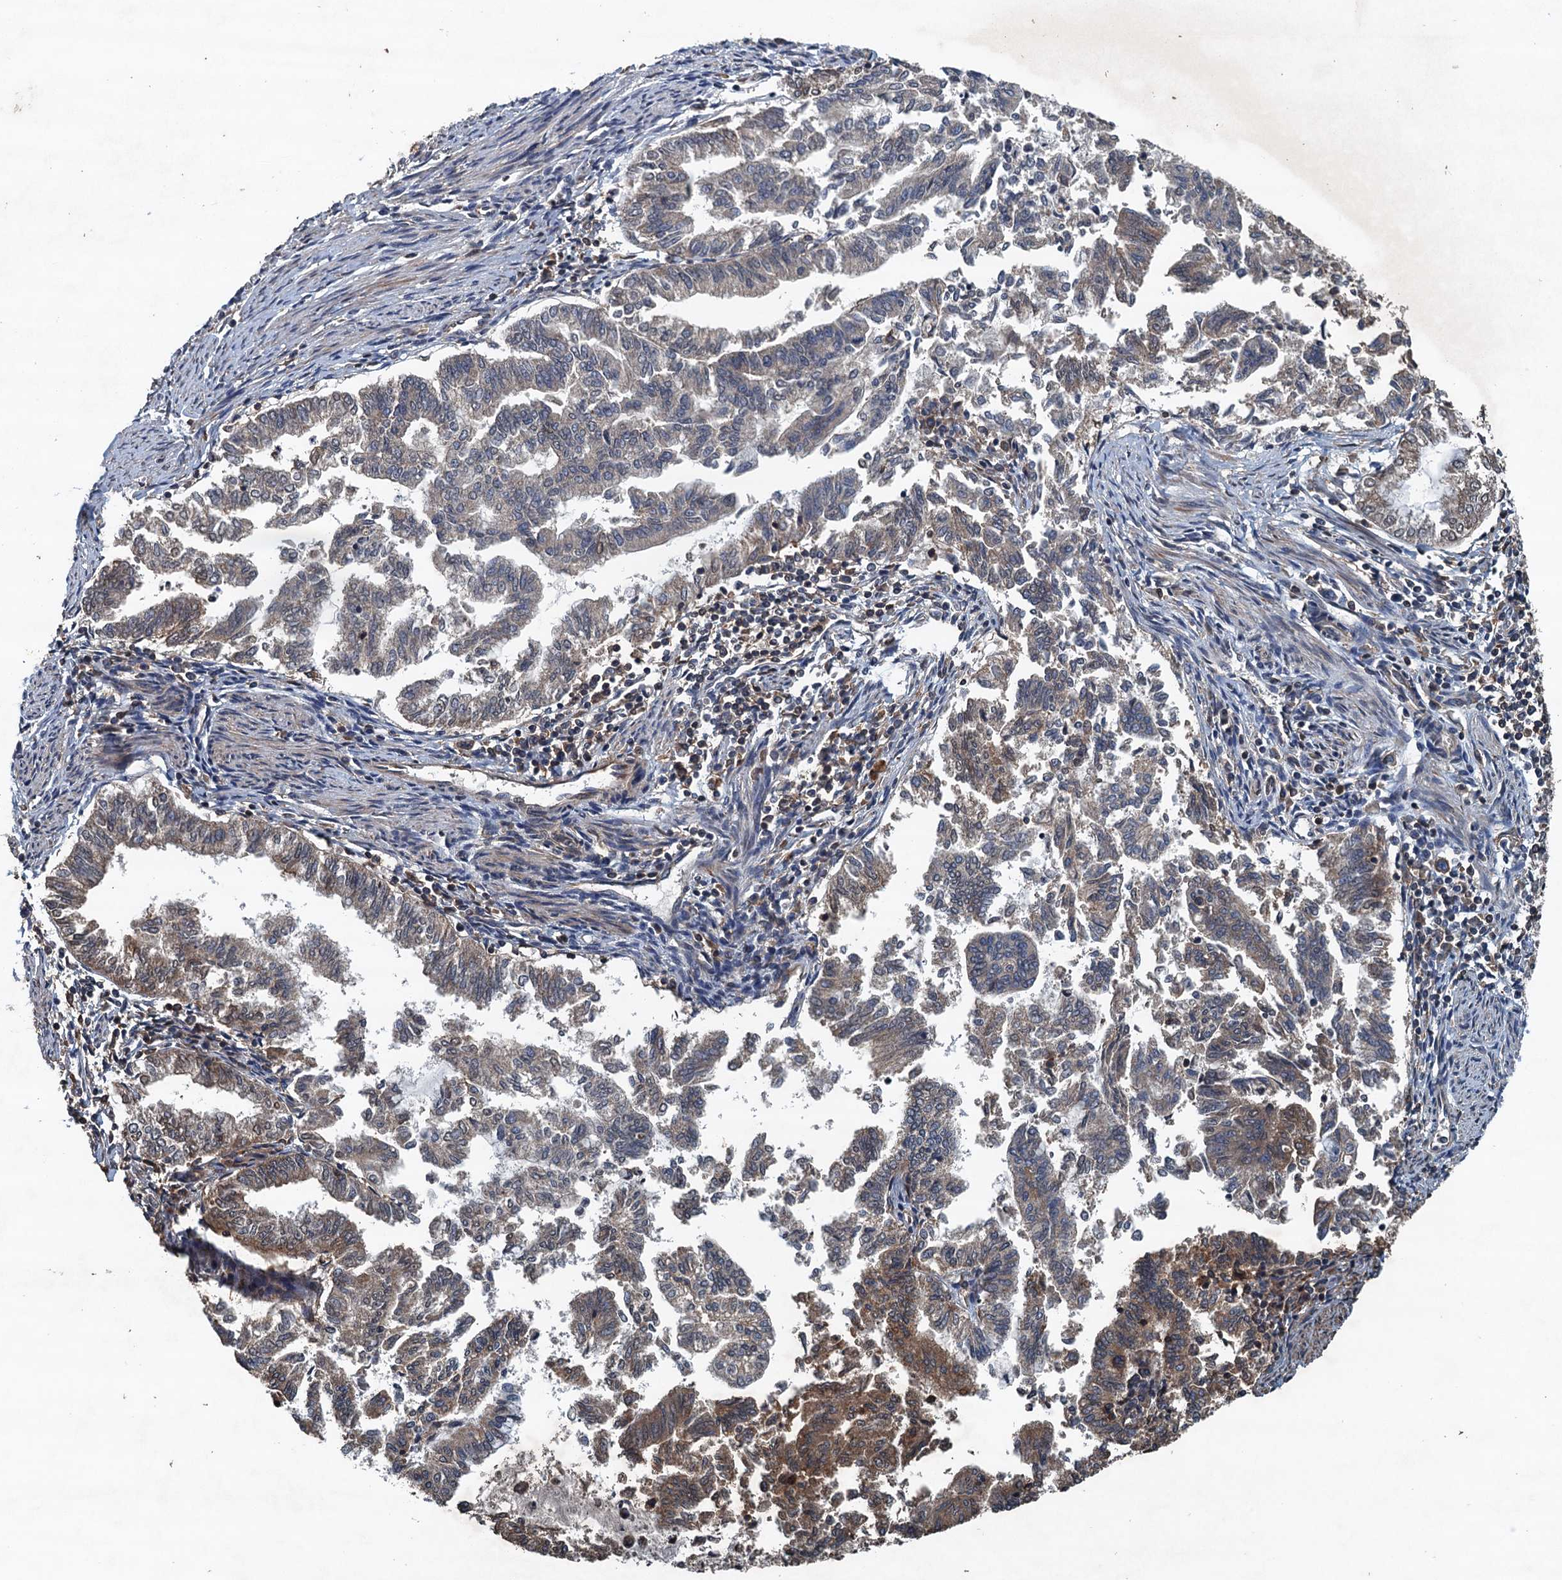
{"staining": {"intensity": "moderate", "quantity": "<25%", "location": "cytoplasmic/membranous"}, "tissue": "endometrial cancer", "cell_type": "Tumor cells", "image_type": "cancer", "snomed": [{"axis": "morphology", "description": "Adenocarcinoma, NOS"}, {"axis": "topography", "description": "Endometrium"}], "caption": "Protein expression analysis of adenocarcinoma (endometrial) shows moderate cytoplasmic/membranous positivity in approximately <25% of tumor cells. The staining was performed using DAB (3,3'-diaminobenzidine), with brown indicating positive protein expression. Nuclei are stained blue with hematoxylin.", "gene": "BORCS5", "patient": {"sex": "female", "age": 79}}